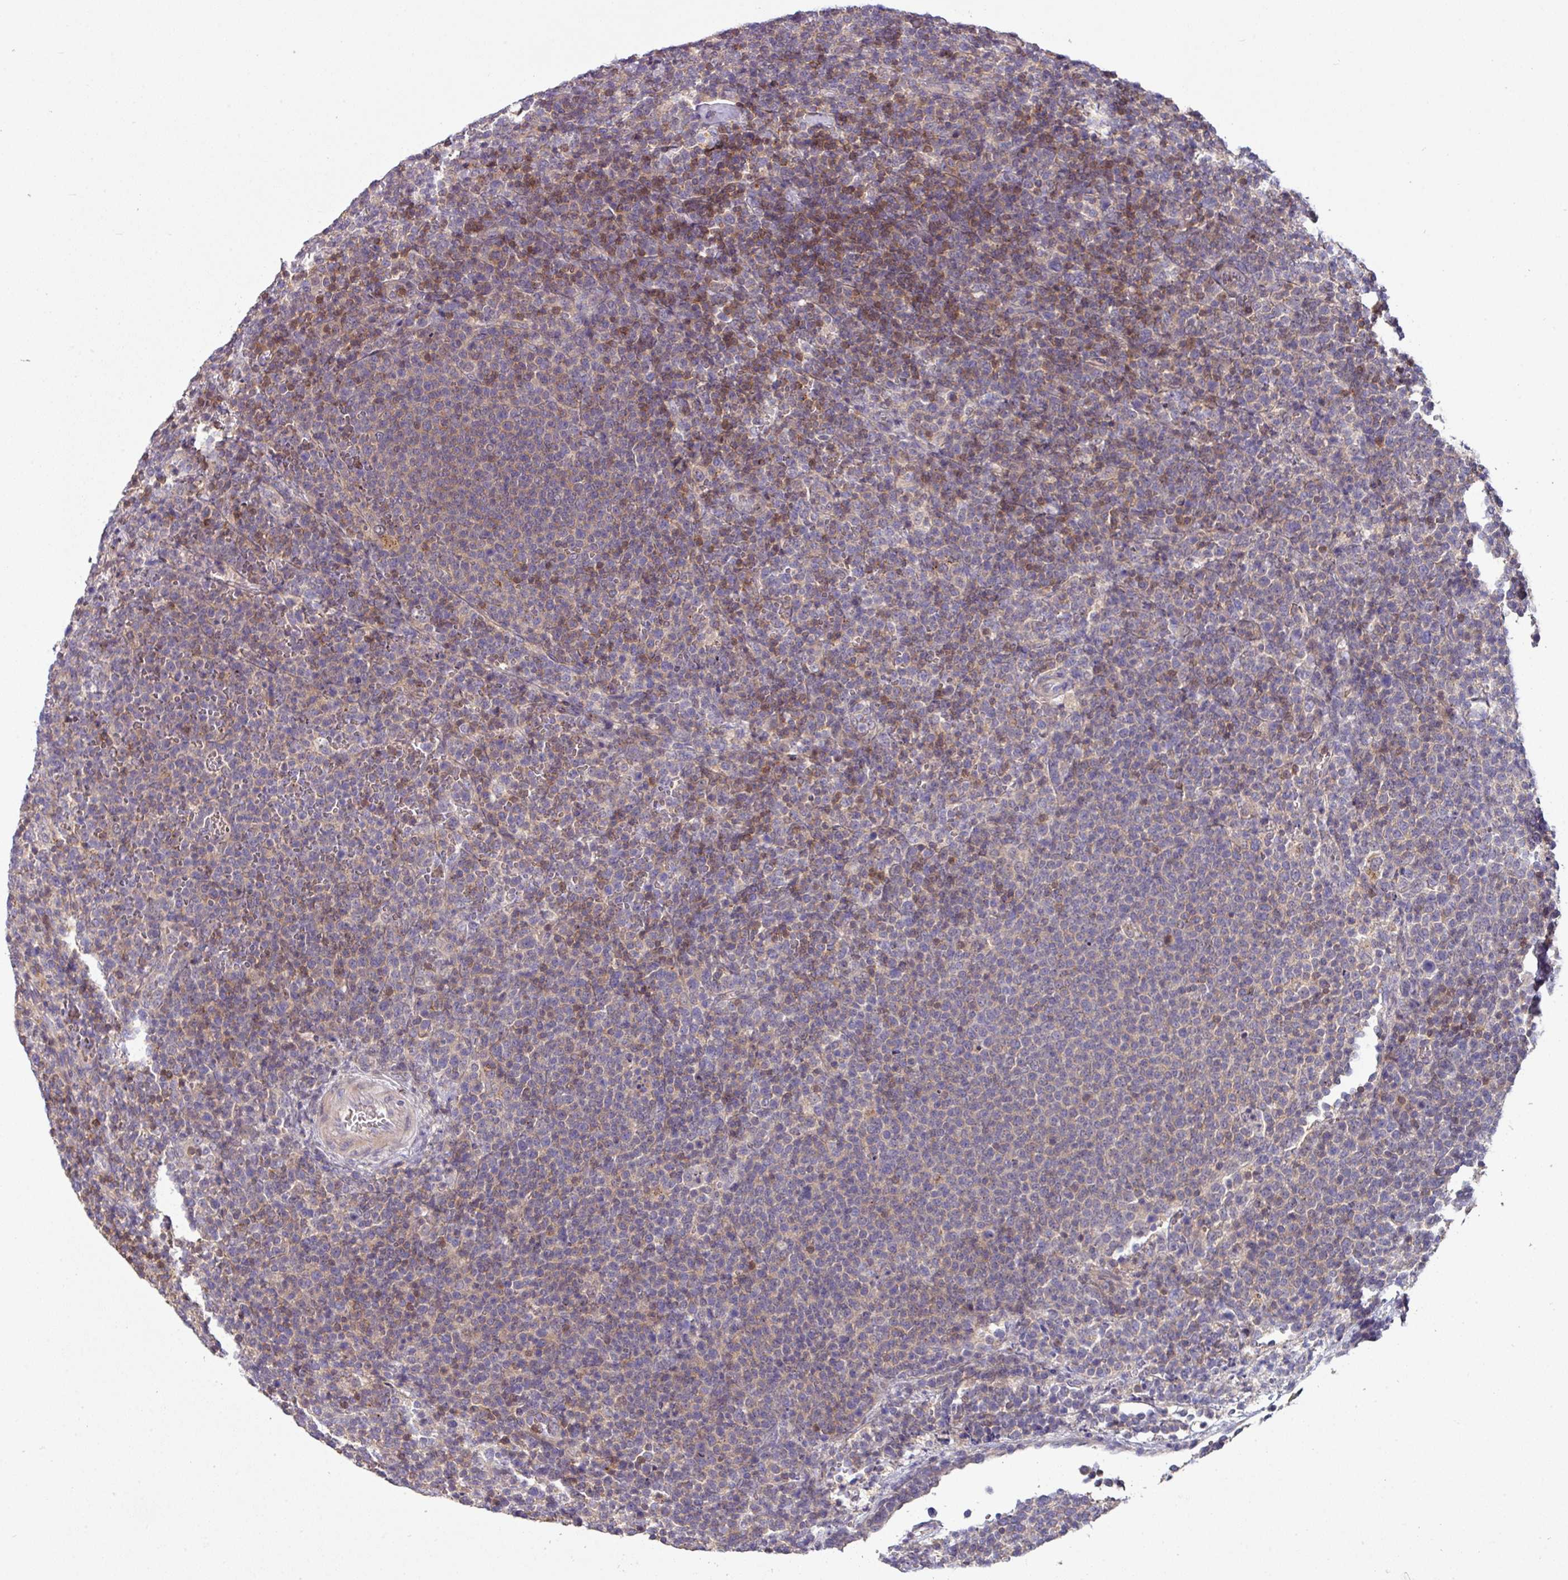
{"staining": {"intensity": "weak", "quantity": "<25%", "location": "cytoplasmic/membranous"}, "tissue": "lymphoma", "cell_type": "Tumor cells", "image_type": "cancer", "snomed": [{"axis": "morphology", "description": "Malignant lymphoma, non-Hodgkin's type, High grade"}, {"axis": "topography", "description": "Lymph node"}], "caption": "The IHC image has no significant positivity in tumor cells of lymphoma tissue.", "gene": "SLAMF6", "patient": {"sex": "male", "age": 61}}